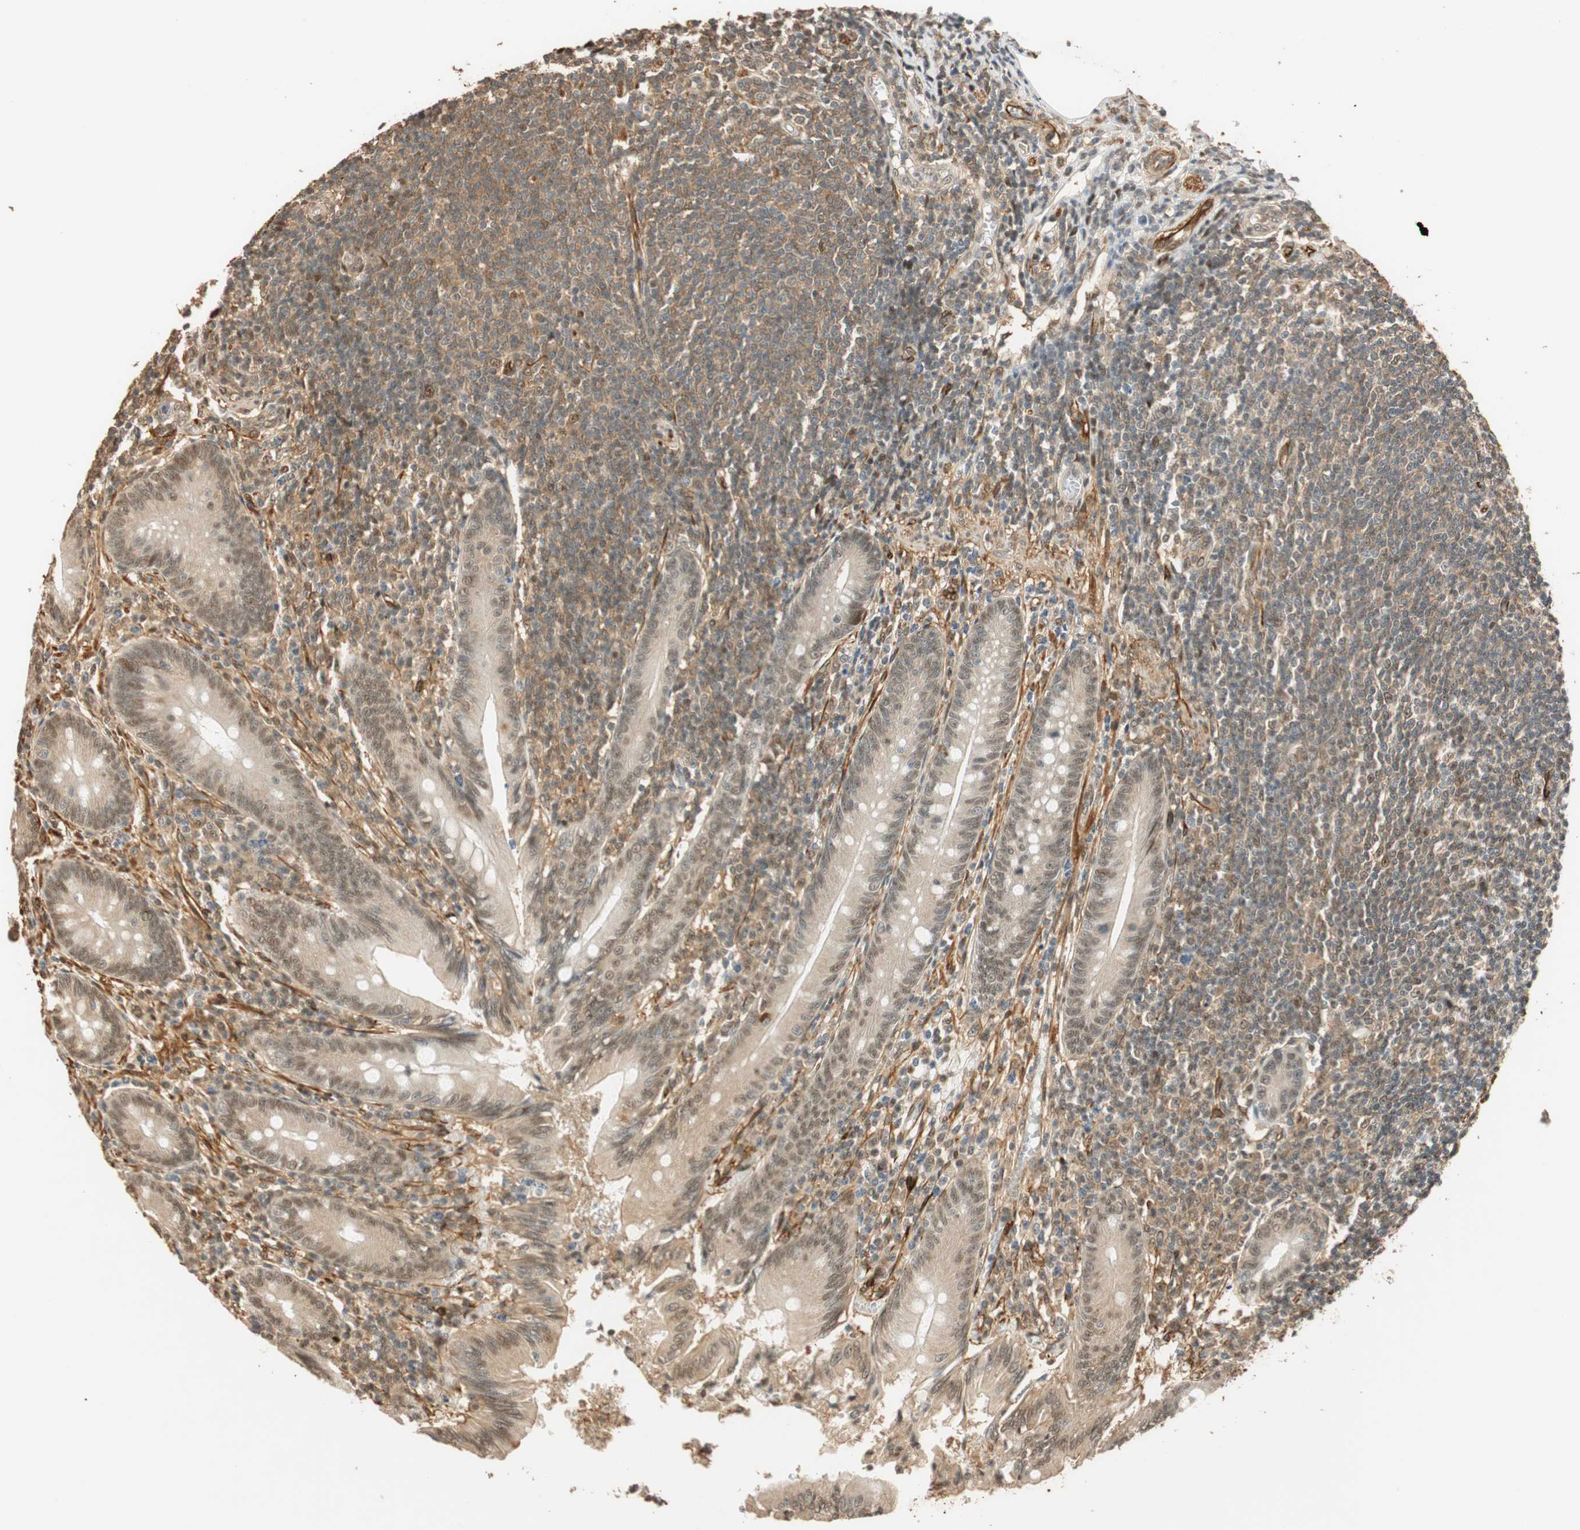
{"staining": {"intensity": "negative", "quantity": "none", "location": "none"}, "tissue": "appendix", "cell_type": "Glandular cells", "image_type": "normal", "snomed": [{"axis": "morphology", "description": "Normal tissue, NOS"}, {"axis": "morphology", "description": "Inflammation, NOS"}, {"axis": "topography", "description": "Appendix"}], "caption": "This histopathology image is of benign appendix stained with immunohistochemistry to label a protein in brown with the nuclei are counter-stained blue. There is no staining in glandular cells. (DAB (3,3'-diaminobenzidine) immunohistochemistry (IHC), high magnification).", "gene": "NES", "patient": {"sex": "male", "age": 46}}